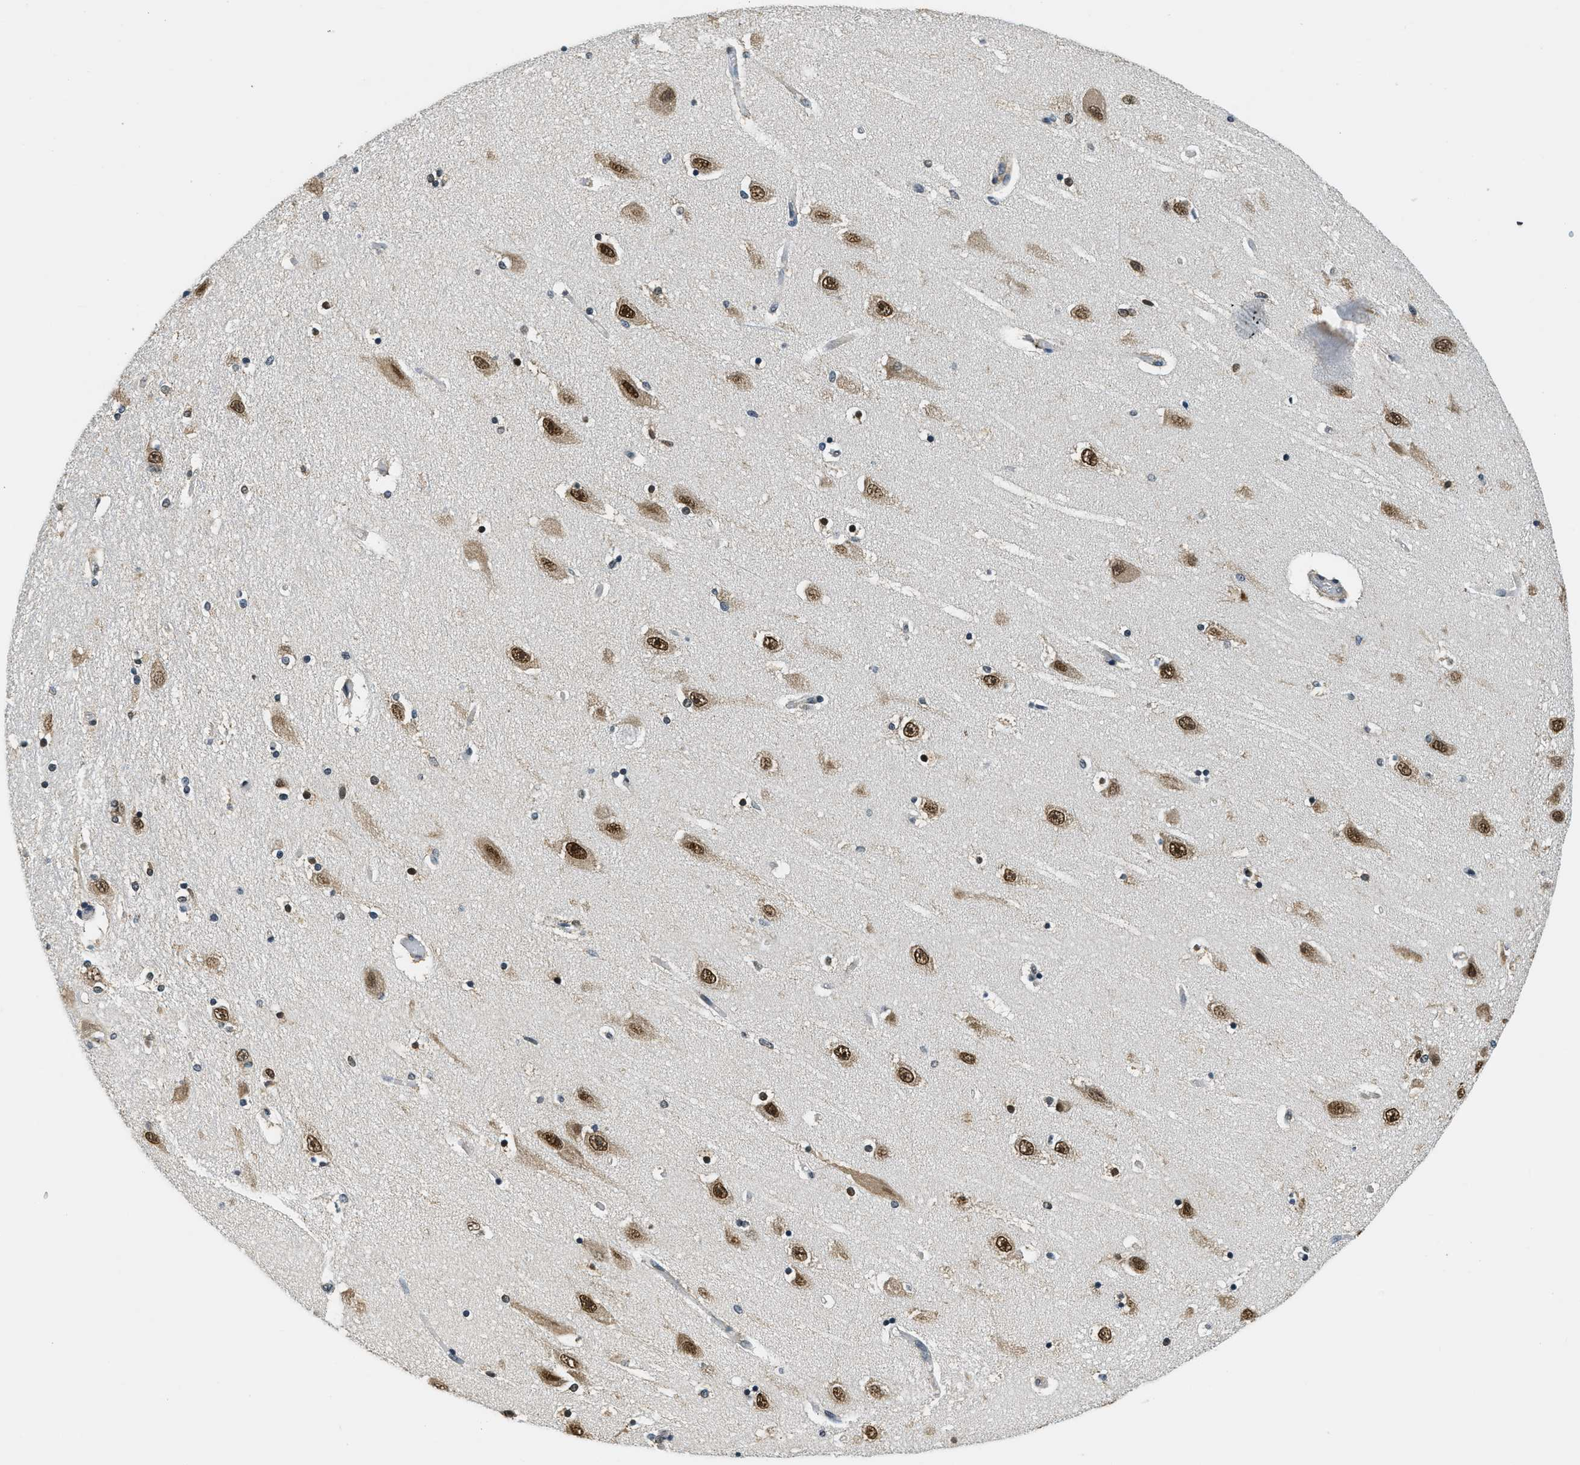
{"staining": {"intensity": "moderate", "quantity": "<25%", "location": "nuclear"}, "tissue": "hippocampus", "cell_type": "Glial cells", "image_type": "normal", "snomed": [{"axis": "morphology", "description": "Normal tissue, NOS"}, {"axis": "topography", "description": "Hippocampus"}], "caption": "Immunohistochemical staining of benign human hippocampus demonstrates moderate nuclear protein positivity in about <25% of glial cells. The staining was performed using DAB to visualize the protein expression in brown, while the nuclei were stained in blue with hematoxylin (Magnification: 20x).", "gene": "RAB11FIP1", "patient": {"sex": "female", "age": 54}}